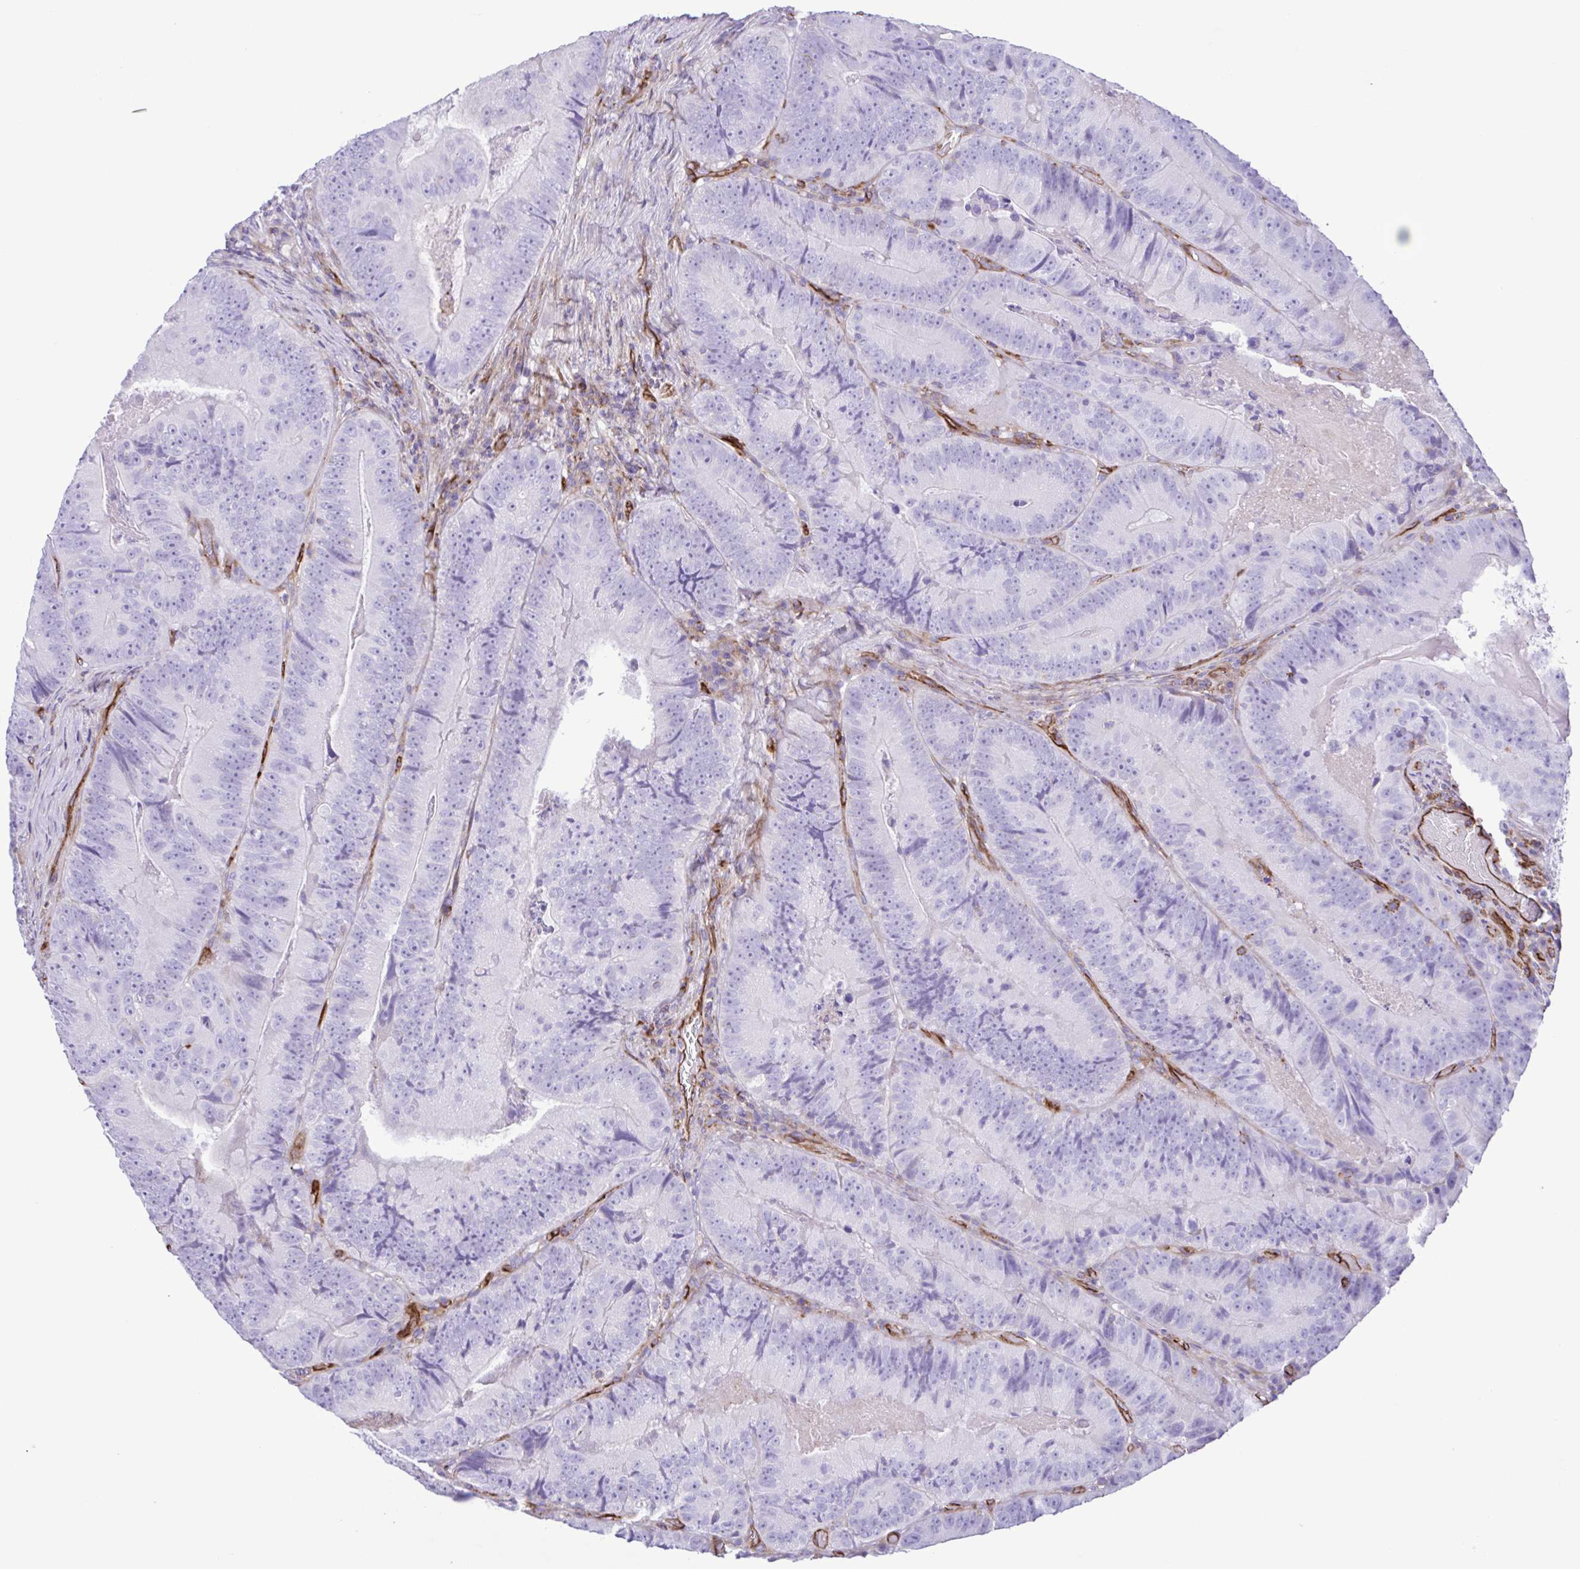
{"staining": {"intensity": "negative", "quantity": "none", "location": "none"}, "tissue": "colorectal cancer", "cell_type": "Tumor cells", "image_type": "cancer", "snomed": [{"axis": "morphology", "description": "Adenocarcinoma, NOS"}, {"axis": "topography", "description": "Colon"}], "caption": "This is a photomicrograph of immunohistochemistry staining of colorectal adenocarcinoma, which shows no staining in tumor cells.", "gene": "FLT1", "patient": {"sex": "female", "age": 86}}